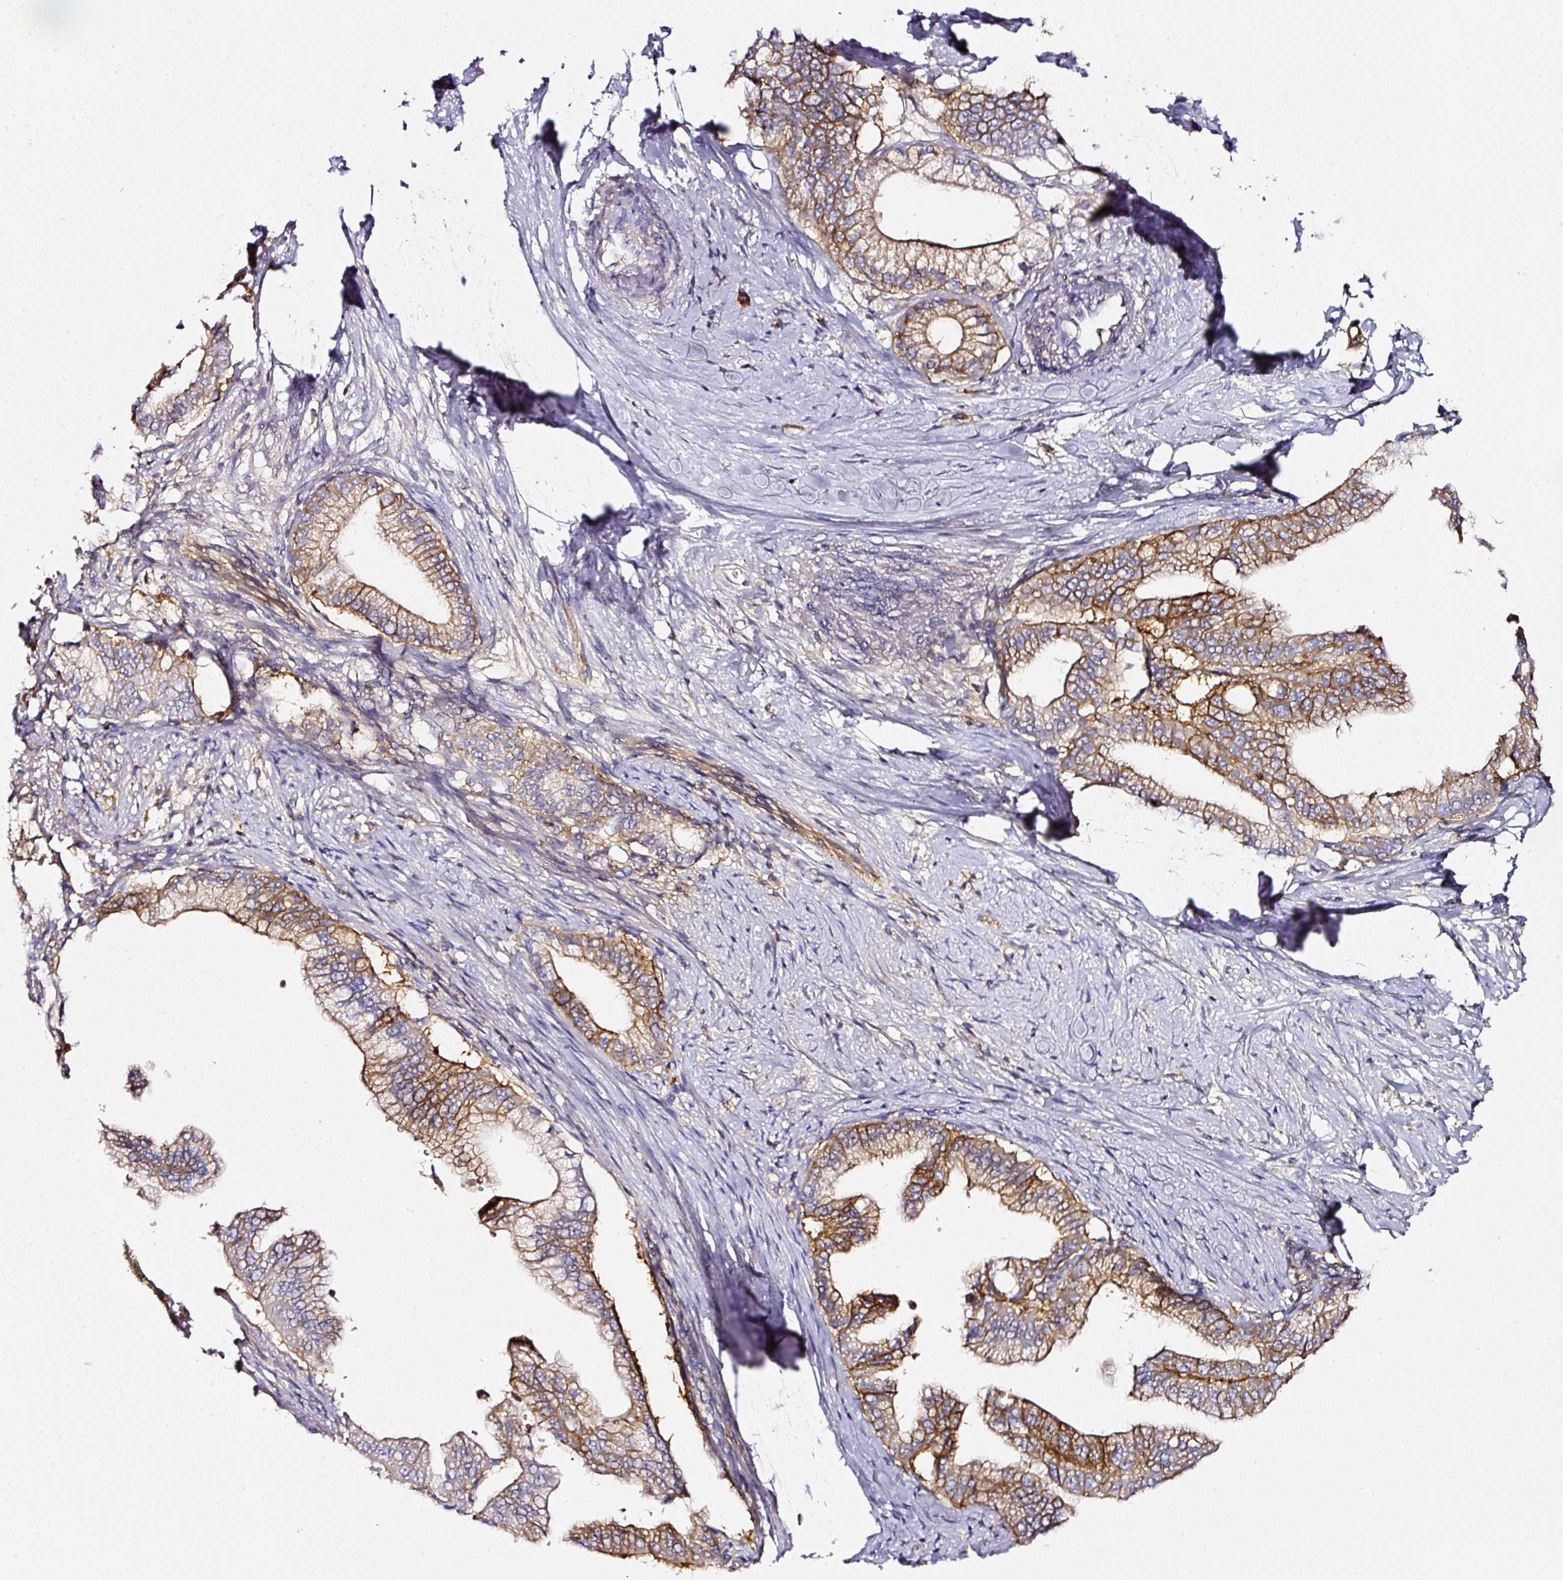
{"staining": {"intensity": "moderate", "quantity": ">75%", "location": "cytoplasmic/membranous"}, "tissue": "pancreatic cancer", "cell_type": "Tumor cells", "image_type": "cancer", "snomed": [{"axis": "morphology", "description": "Adenocarcinoma, NOS"}, {"axis": "topography", "description": "Pancreas"}], "caption": "Immunohistochemistry staining of pancreatic adenocarcinoma, which reveals medium levels of moderate cytoplasmic/membranous positivity in about >75% of tumor cells indicating moderate cytoplasmic/membranous protein positivity. The staining was performed using DAB (brown) for protein detection and nuclei were counterstained in hematoxylin (blue).", "gene": "CD47", "patient": {"sex": "male", "age": 70}}